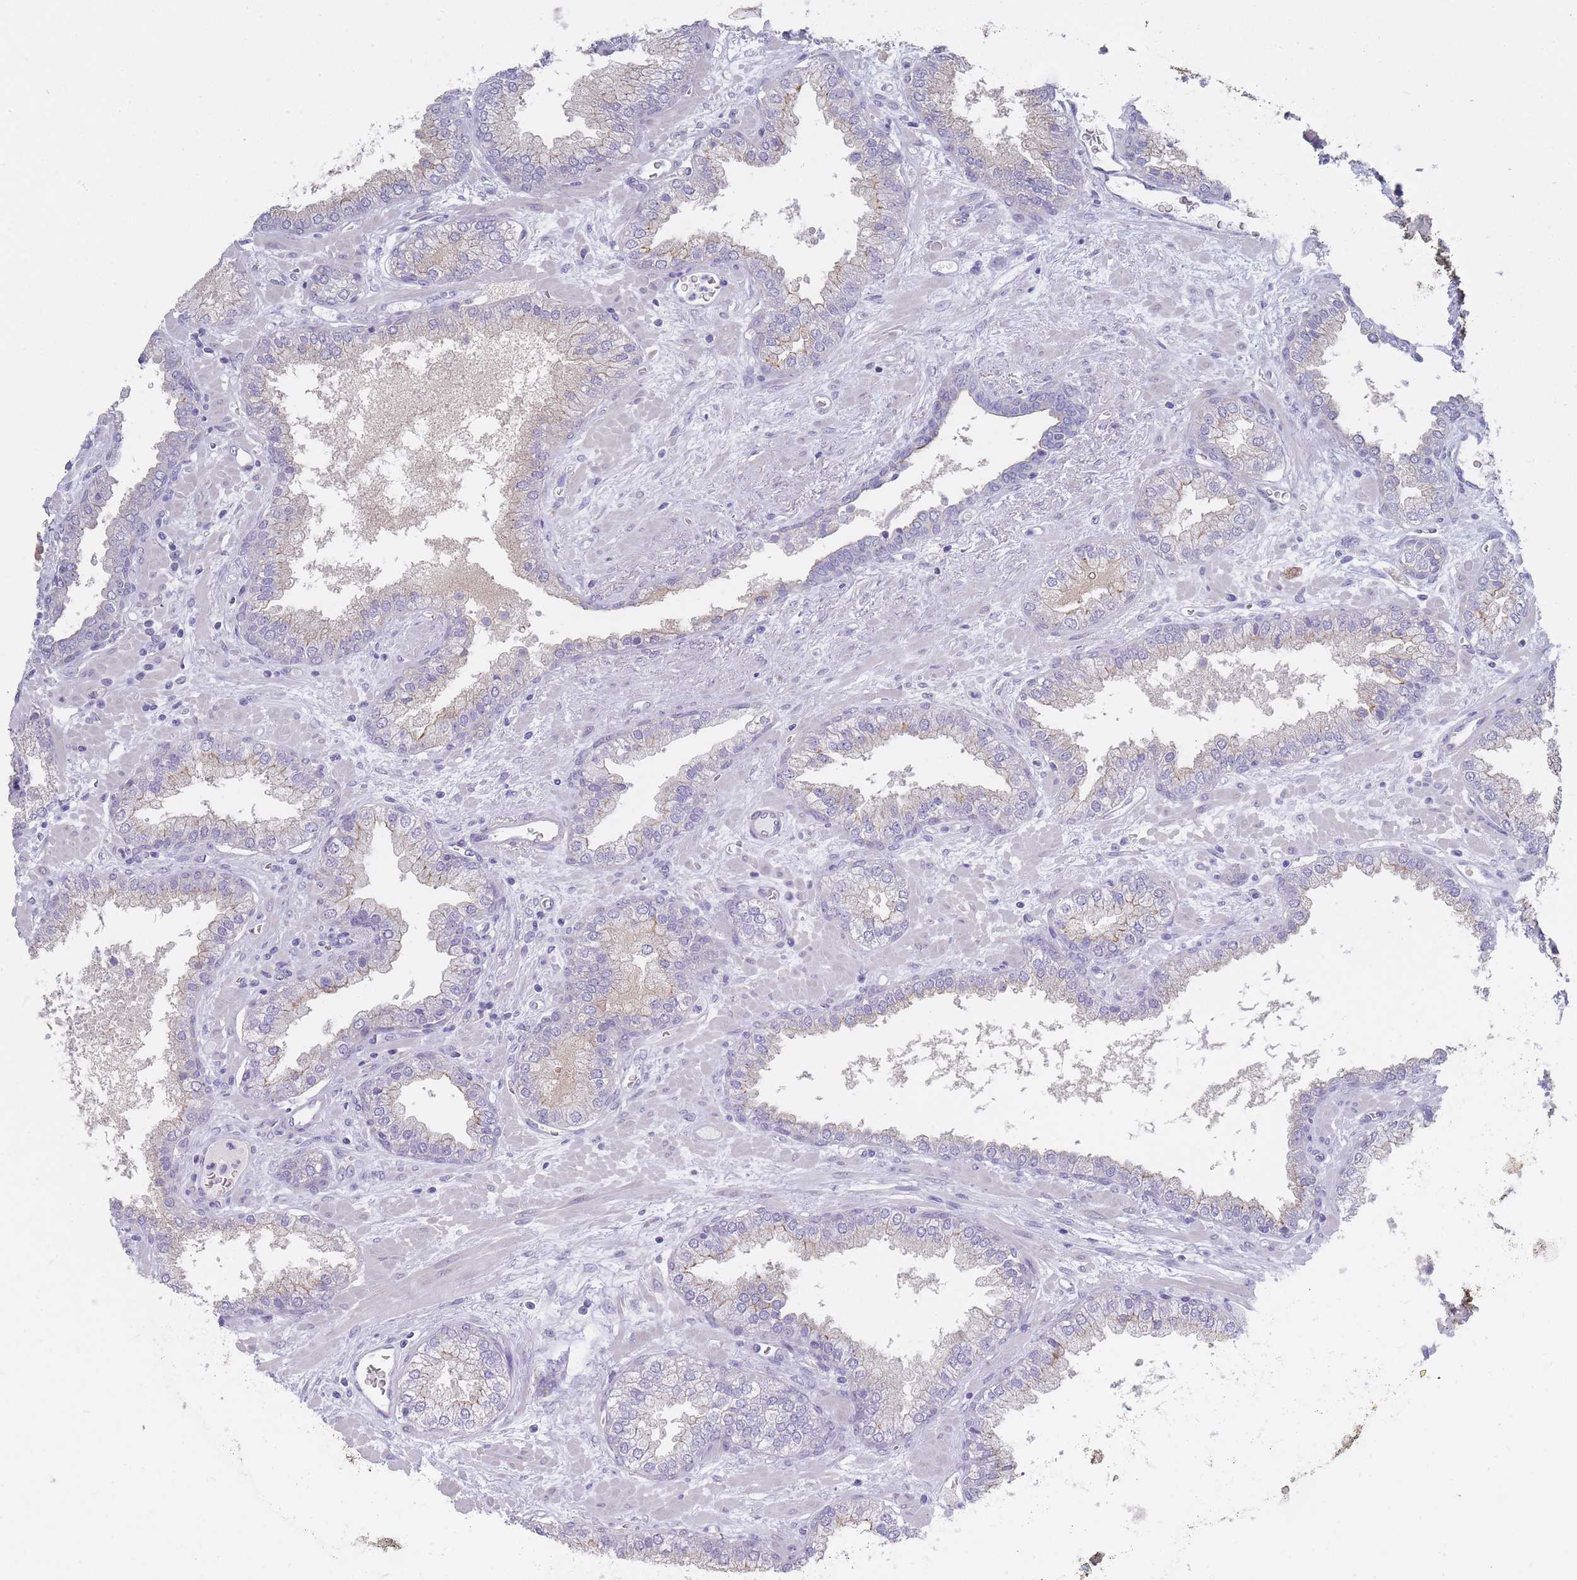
{"staining": {"intensity": "negative", "quantity": "none", "location": "none"}, "tissue": "prostate cancer", "cell_type": "Tumor cells", "image_type": "cancer", "snomed": [{"axis": "morphology", "description": "Adenocarcinoma, Low grade"}, {"axis": "topography", "description": "Prostate"}], "caption": "Photomicrograph shows no significant protein staining in tumor cells of prostate cancer.", "gene": "PIGU", "patient": {"sex": "male", "age": 62}}